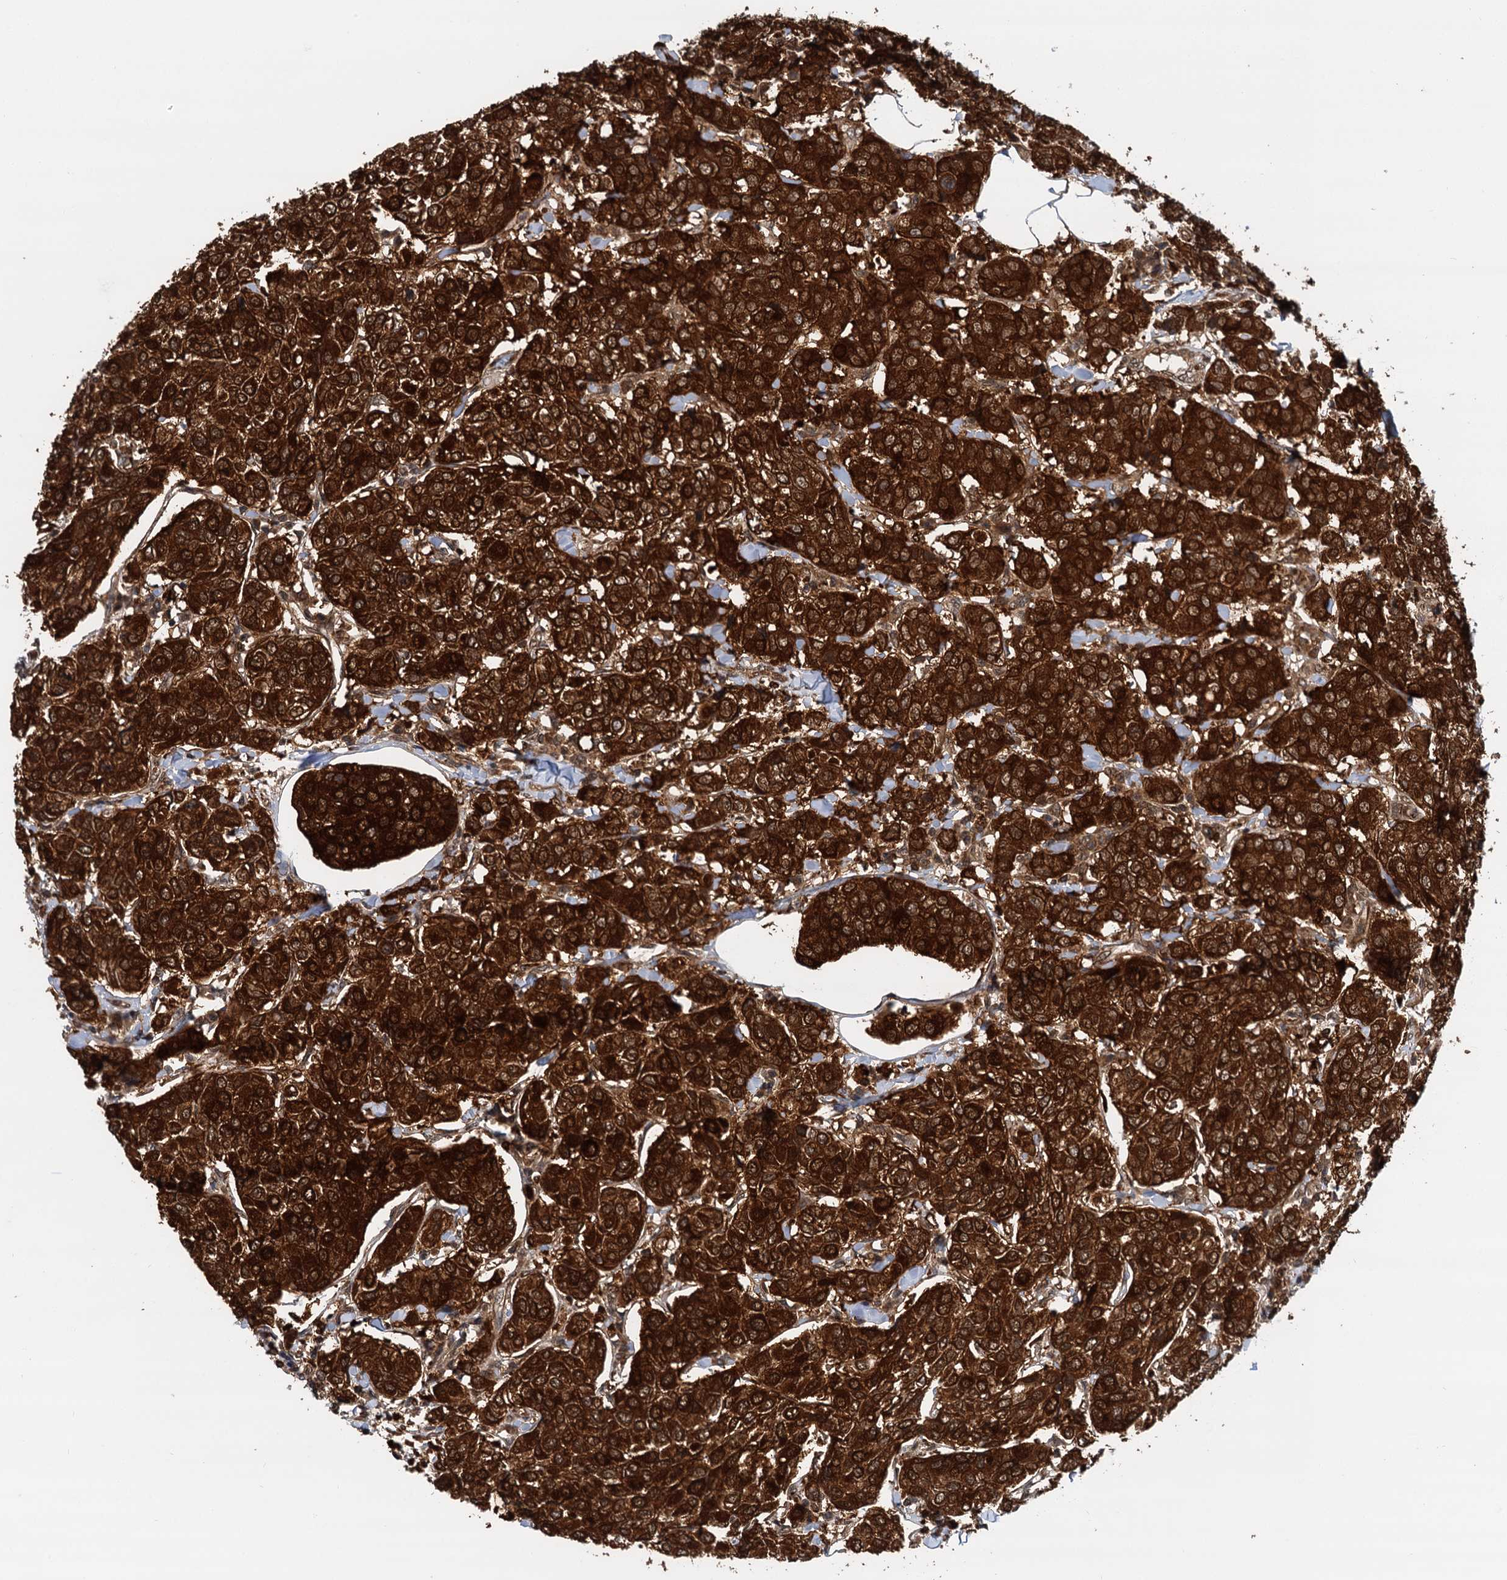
{"staining": {"intensity": "strong", "quantity": ">75%", "location": "cytoplasmic/membranous"}, "tissue": "breast cancer", "cell_type": "Tumor cells", "image_type": "cancer", "snomed": [{"axis": "morphology", "description": "Duct carcinoma"}, {"axis": "topography", "description": "Breast"}], "caption": "Immunohistochemical staining of breast cancer displays high levels of strong cytoplasmic/membranous staining in approximately >75% of tumor cells.", "gene": "STUB1", "patient": {"sex": "female", "age": 55}}